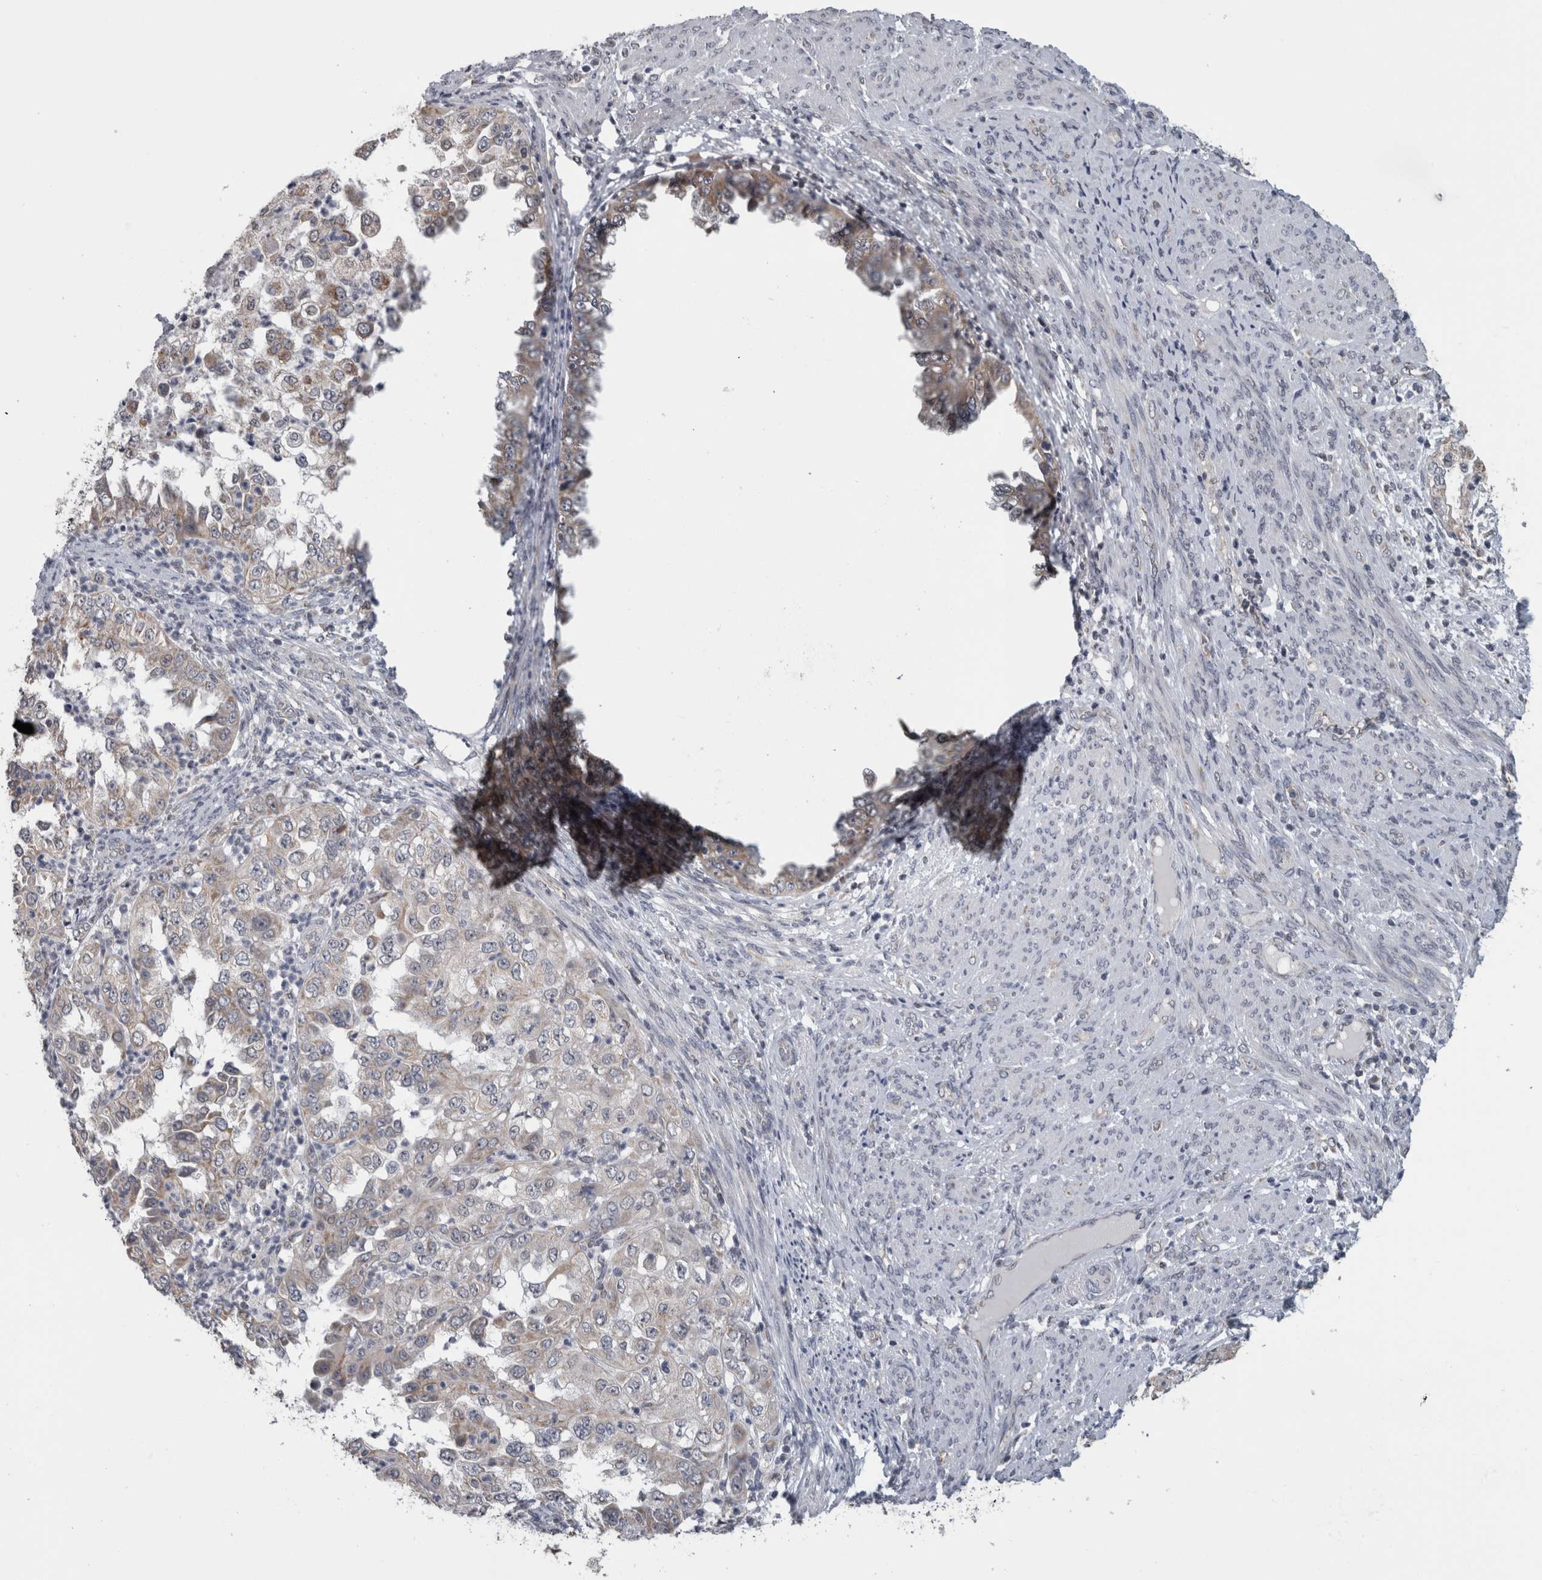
{"staining": {"intensity": "weak", "quantity": "<25%", "location": "cytoplasmic/membranous"}, "tissue": "endometrial cancer", "cell_type": "Tumor cells", "image_type": "cancer", "snomed": [{"axis": "morphology", "description": "Adenocarcinoma, NOS"}, {"axis": "topography", "description": "Endometrium"}], "caption": "Tumor cells show no significant expression in endometrial cancer.", "gene": "OR2K2", "patient": {"sex": "female", "age": 85}}